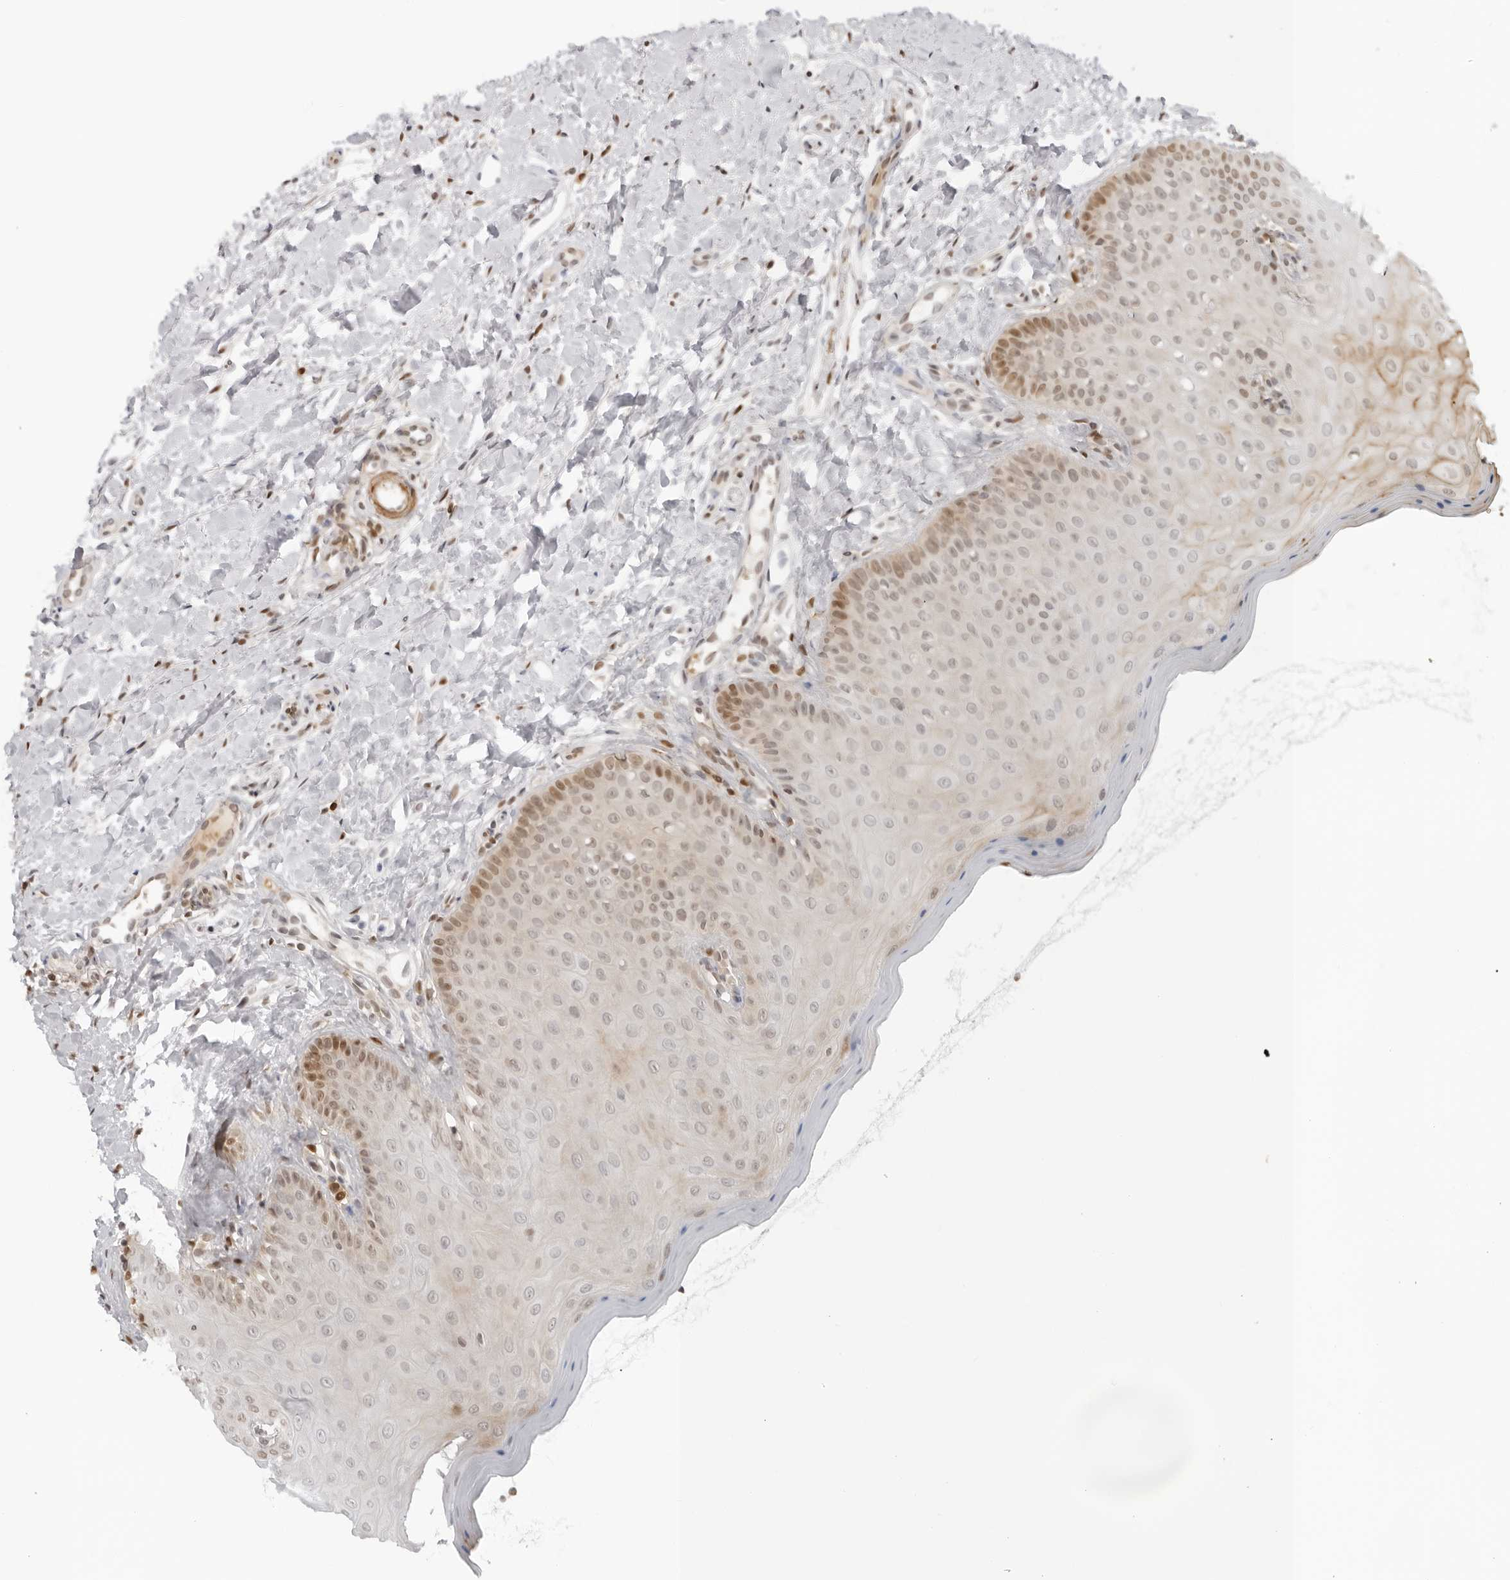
{"staining": {"intensity": "moderate", "quantity": "<25%", "location": "nuclear"}, "tissue": "oral mucosa", "cell_type": "Squamous epithelial cells", "image_type": "normal", "snomed": [{"axis": "morphology", "description": "Normal tissue, NOS"}, {"axis": "topography", "description": "Oral tissue"}], "caption": "Approximately <25% of squamous epithelial cells in benign human oral mucosa reveal moderate nuclear protein staining as visualized by brown immunohistochemical staining.", "gene": "RNF146", "patient": {"sex": "female", "age": 31}}